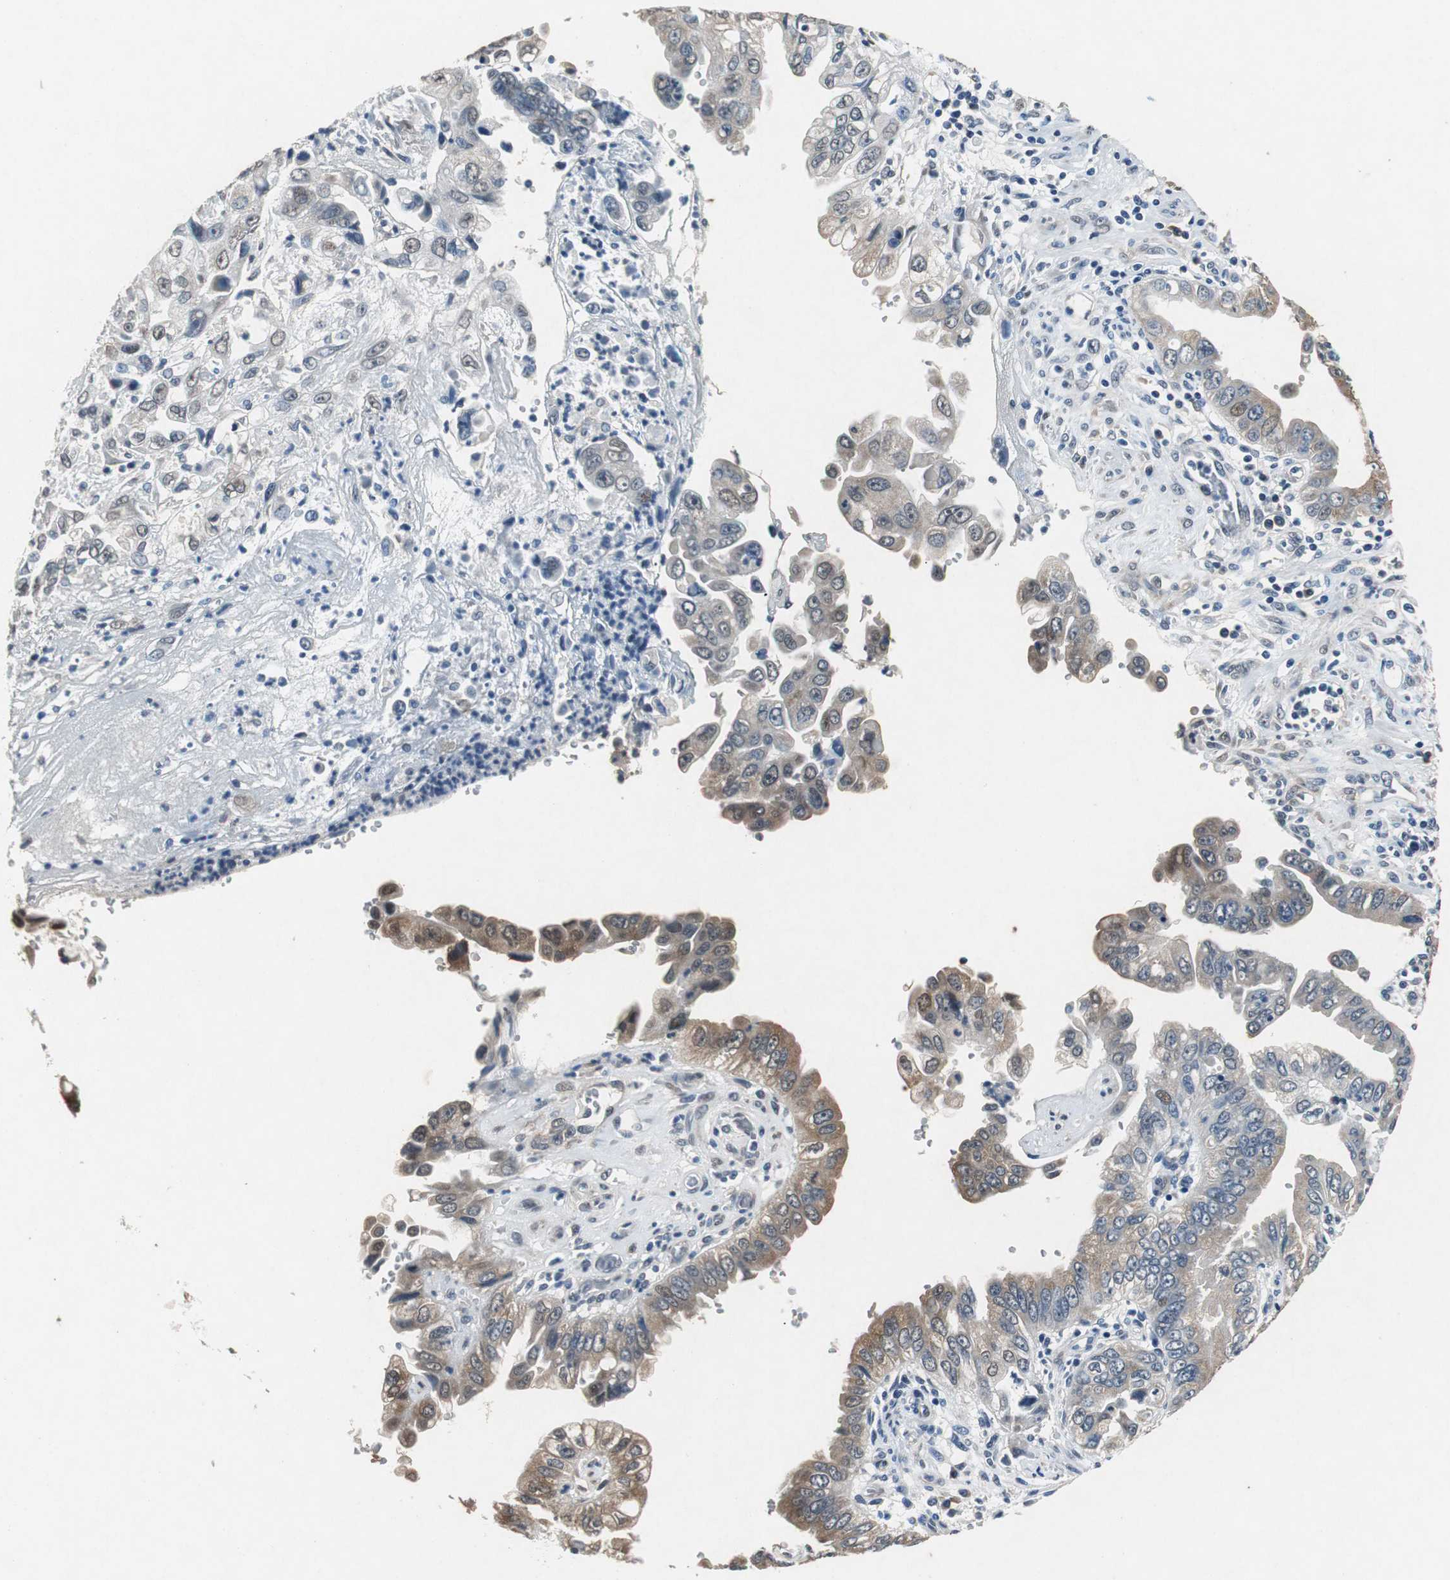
{"staining": {"intensity": "moderate", "quantity": "25%-75%", "location": "cytoplasmic/membranous,nuclear"}, "tissue": "pancreatic cancer", "cell_type": "Tumor cells", "image_type": "cancer", "snomed": [{"axis": "morphology", "description": "Normal tissue, NOS"}, {"axis": "topography", "description": "Lymph node"}], "caption": "Pancreatic cancer was stained to show a protein in brown. There is medium levels of moderate cytoplasmic/membranous and nuclear expression in about 25%-75% of tumor cells.", "gene": "RPL35", "patient": {"sex": "male", "age": 50}}